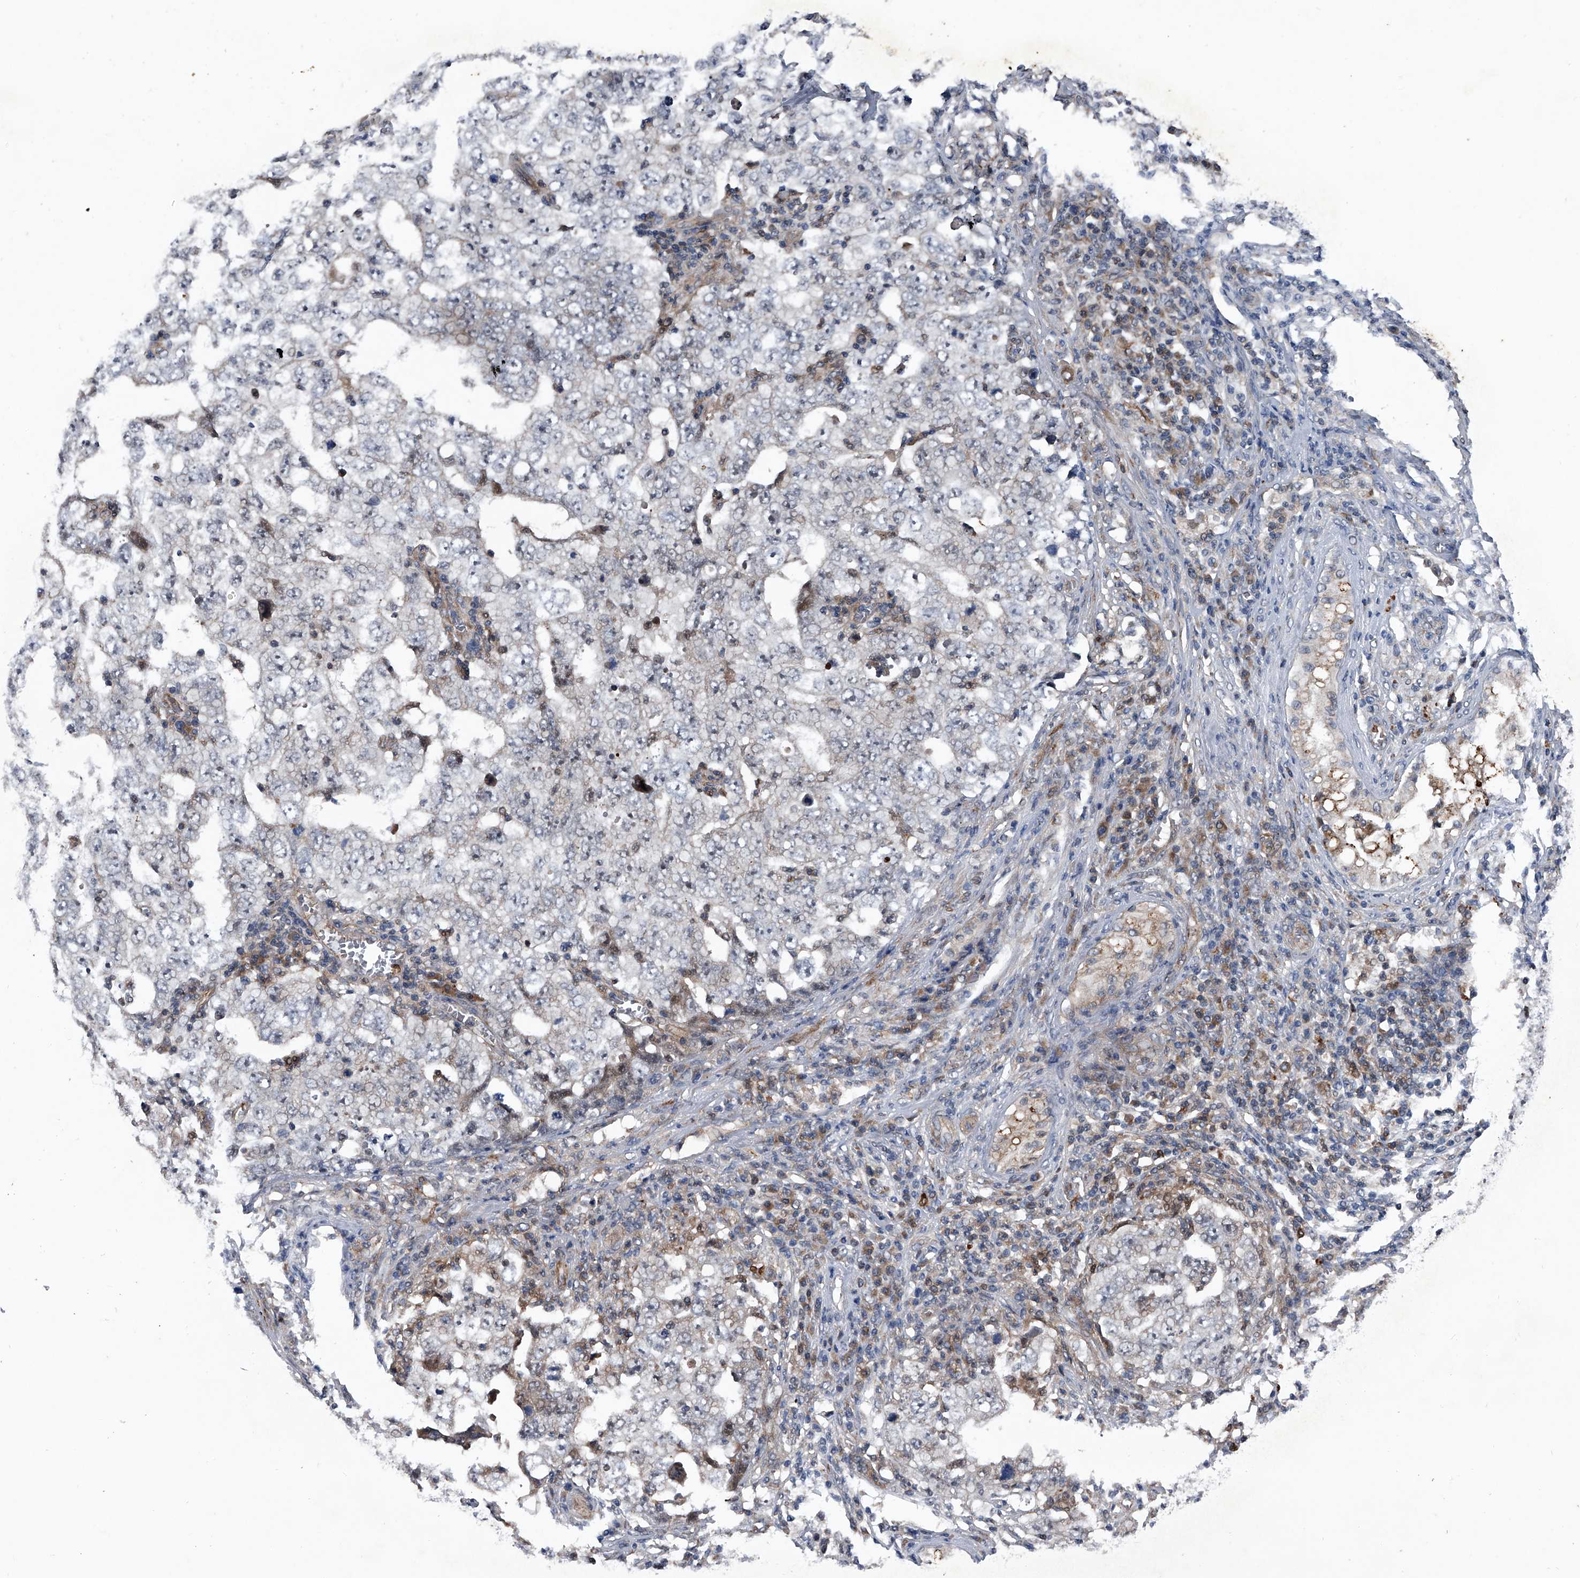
{"staining": {"intensity": "negative", "quantity": "none", "location": "none"}, "tissue": "testis cancer", "cell_type": "Tumor cells", "image_type": "cancer", "snomed": [{"axis": "morphology", "description": "Carcinoma, Embryonal, NOS"}, {"axis": "topography", "description": "Testis"}], "caption": "This is an immunohistochemistry photomicrograph of human testis embryonal carcinoma. There is no staining in tumor cells.", "gene": "MAPKAP1", "patient": {"sex": "male", "age": 26}}